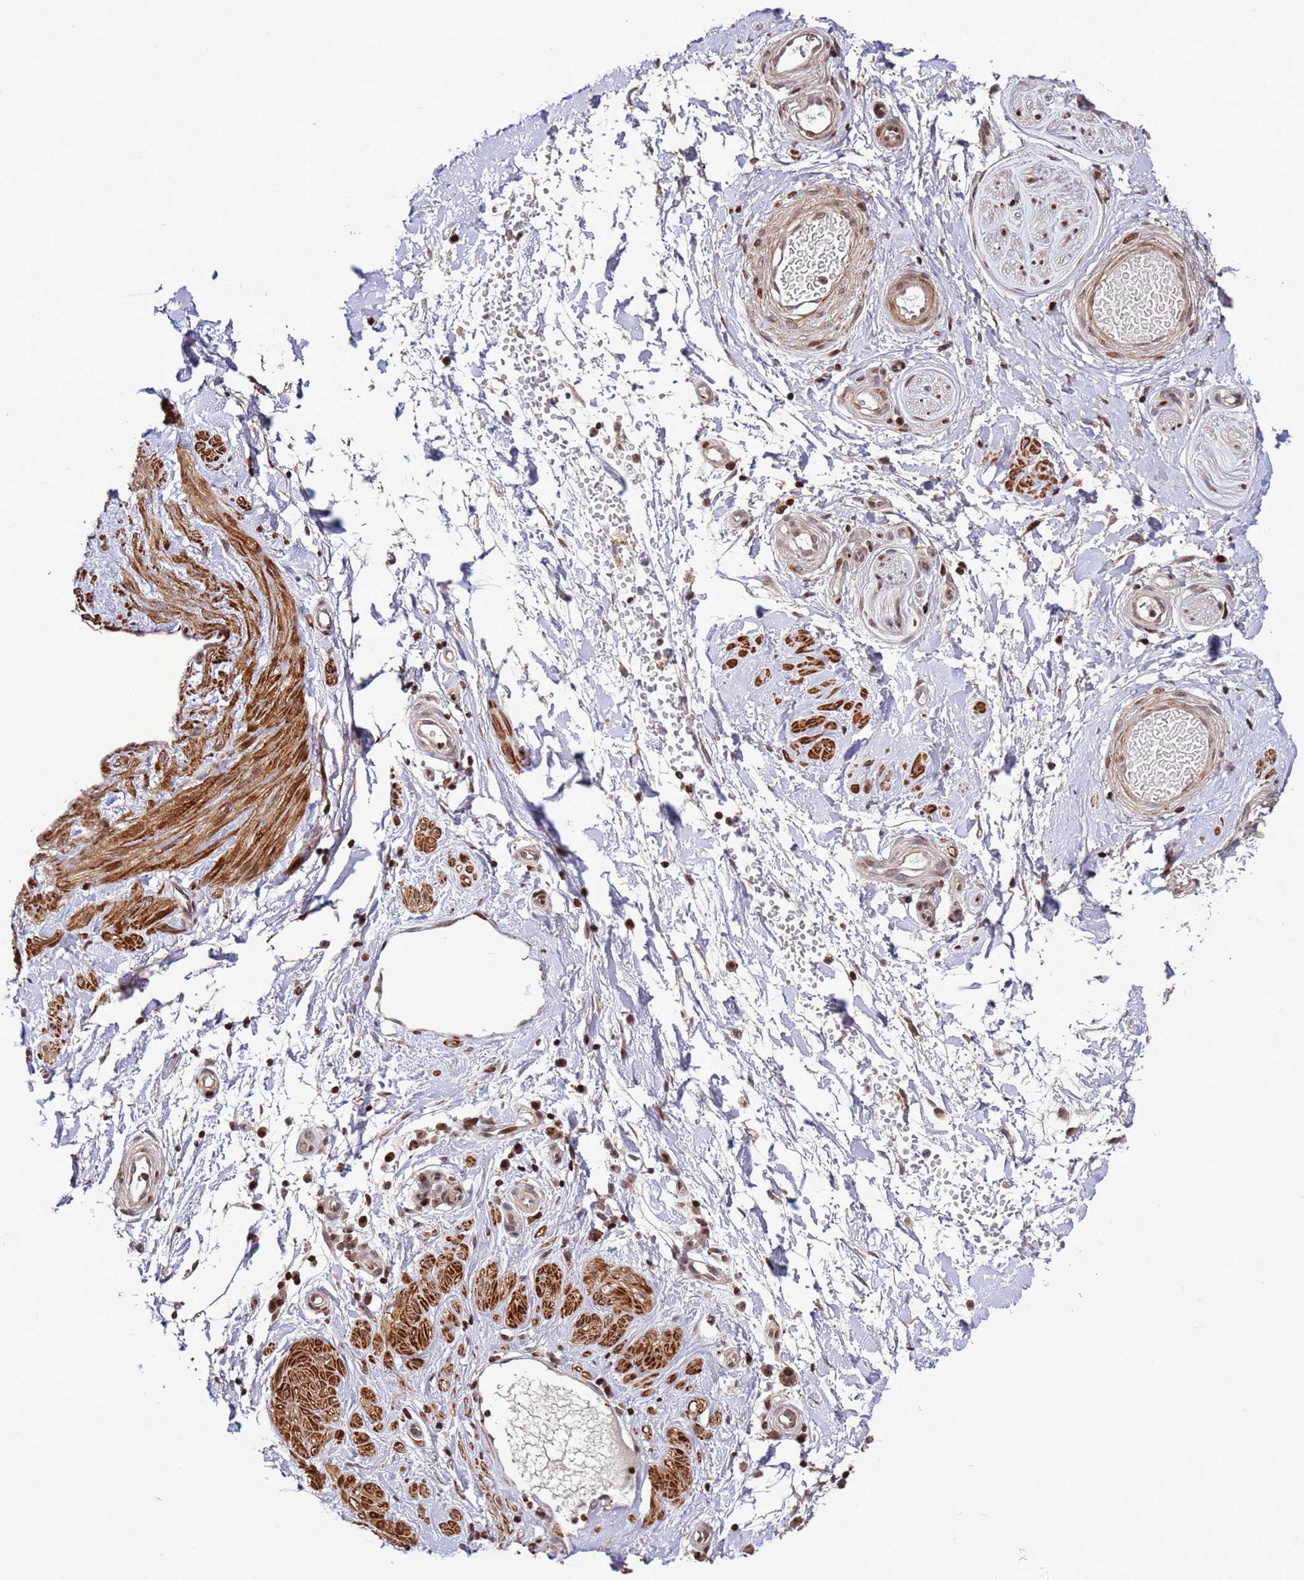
{"staining": {"intensity": "negative", "quantity": "none", "location": "none"}, "tissue": "adipose tissue", "cell_type": "Adipocytes", "image_type": "normal", "snomed": [{"axis": "morphology", "description": "Normal tissue, NOS"}, {"axis": "topography", "description": "Soft tissue"}, {"axis": "topography", "description": "Adipose tissue"}, {"axis": "topography", "description": "Vascular tissue"}, {"axis": "topography", "description": "Peripheral nerve tissue"}], "caption": "Adipocytes show no significant staining in unremarkable adipose tissue. (Brightfield microscopy of DAB (3,3'-diaminobenzidine) immunohistochemistry at high magnification).", "gene": "HGH1", "patient": {"sex": "male", "age": 74}}